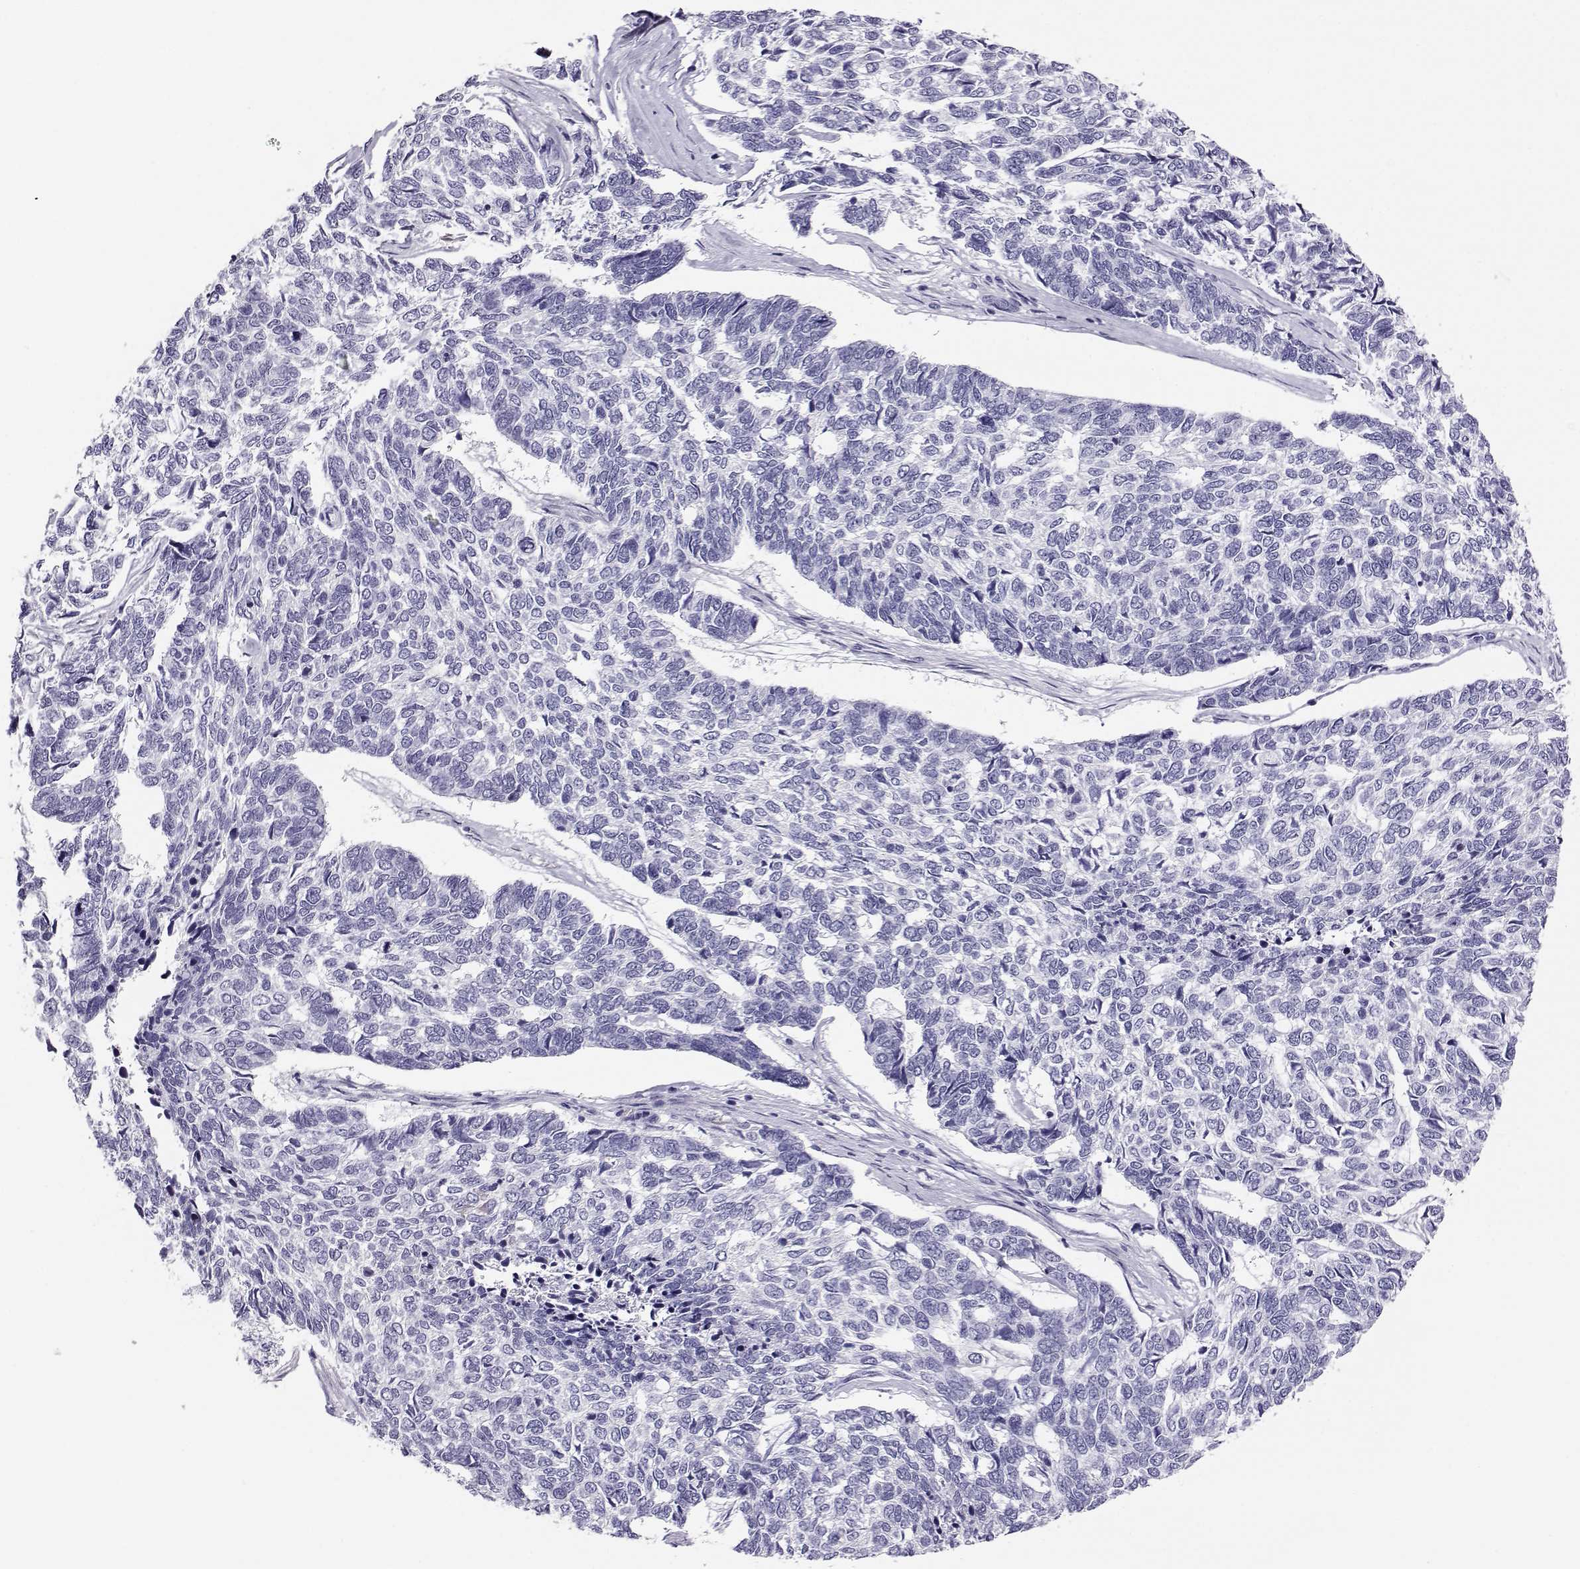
{"staining": {"intensity": "negative", "quantity": "none", "location": "none"}, "tissue": "skin cancer", "cell_type": "Tumor cells", "image_type": "cancer", "snomed": [{"axis": "morphology", "description": "Basal cell carcinoma"}, {"axis": "topography", "description": "Skin"}], "caption": "High power microscopy histopathology image of an immunohistochemistry micrograph of skin cancer (basal cell carcinoma), revealing no significant expression in tumor cells.", "gene": "RHOXF2", "patient": {"sex": "female", "age": 65}}